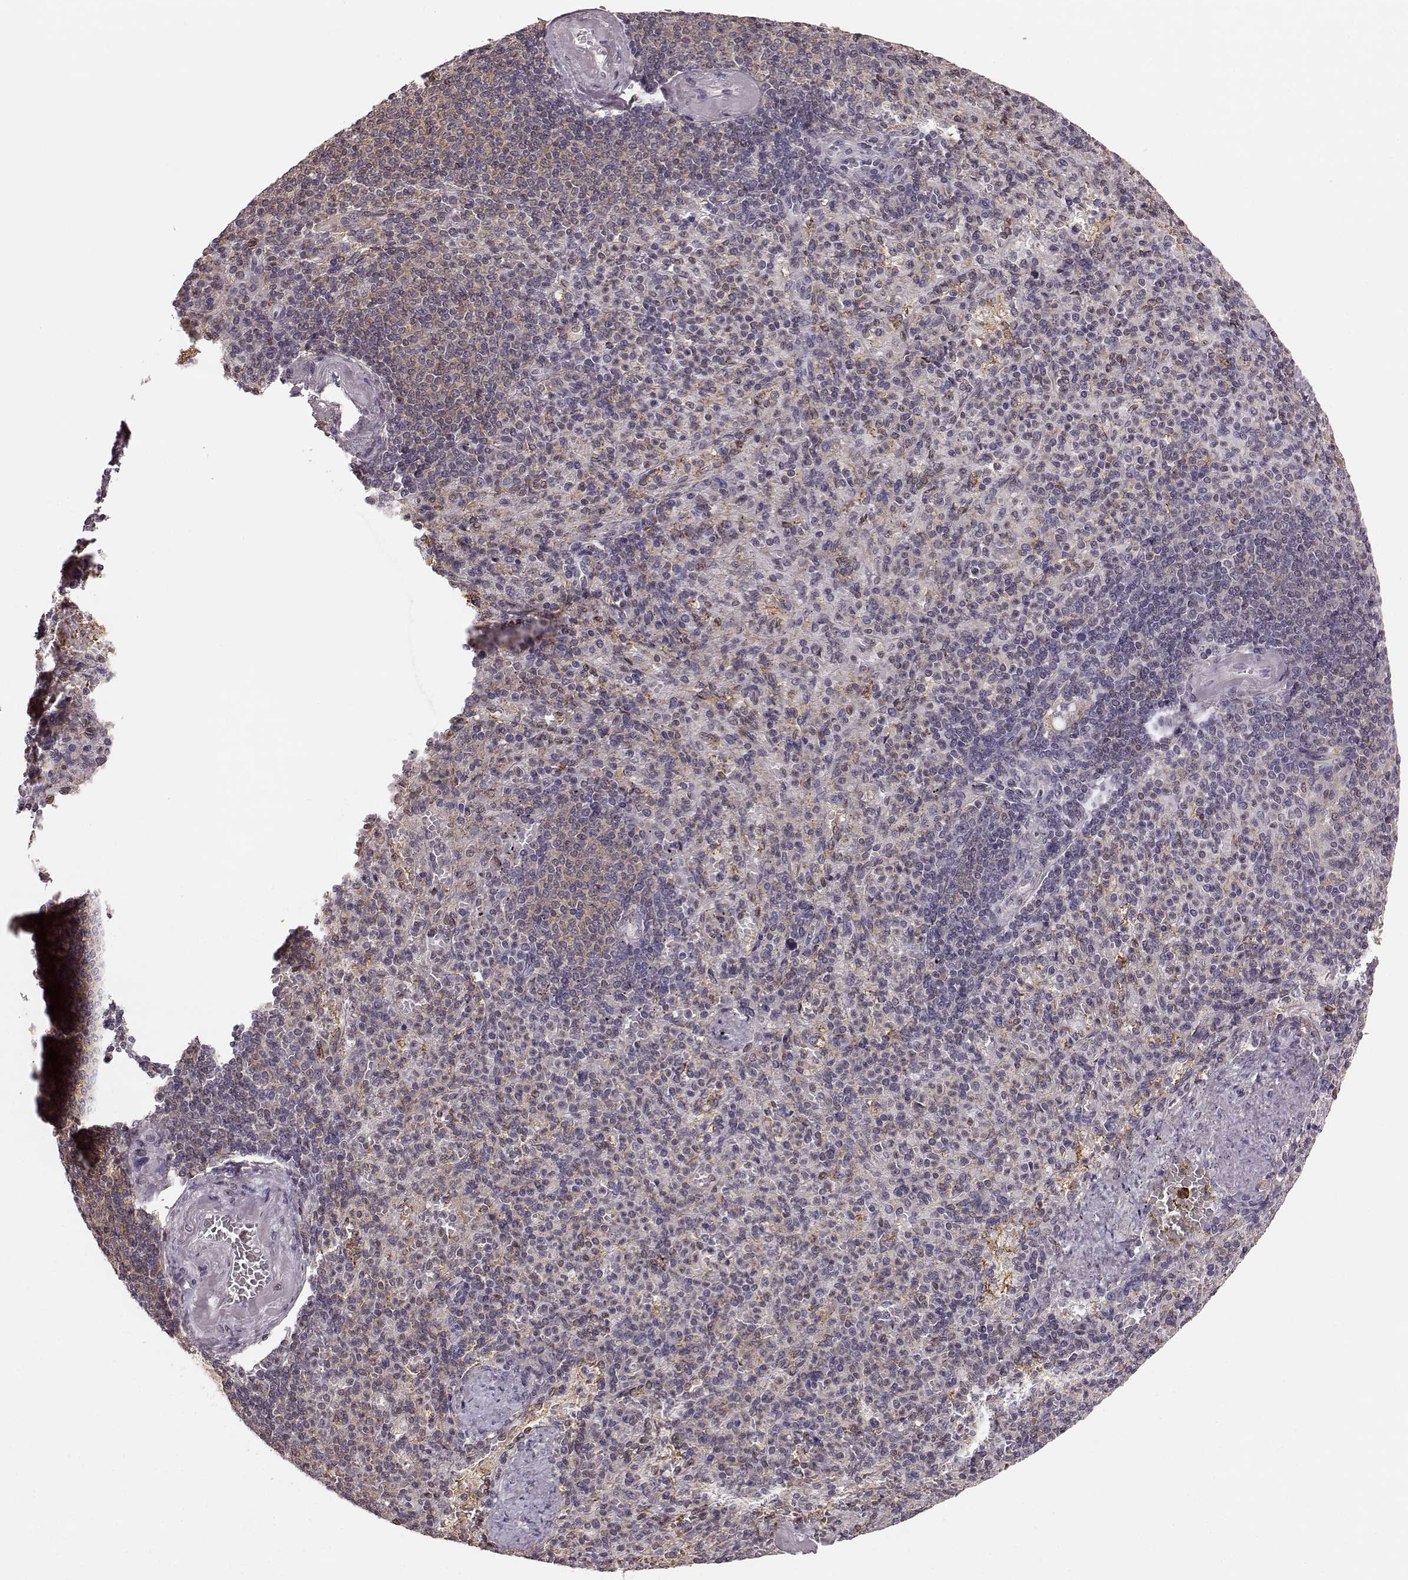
{"staining": {"intensity": "moderate", "quantity": "25%-75%", "location": "cytoplasmic/membranous"}, "tissue": "spleen", "cell_type": "Cells in red pulp", "image_type": "normal", "snomed": [{"axis": "morphology", "description": "Normal tissue, NOS"}, {"axis": "topography", "description": "Spleen"}], "caption": "Immunohistochemical staining of benign human spleen demonstrates medium levels of moderate cytoplasmic/membranous staining in approximately 25%-75% of cells in red pulp. (brown staining indicates protein expression, while blue staining denotes nuclei).", "gene": "MFSD1", "patient": {"sex": "female", "age": 74}}